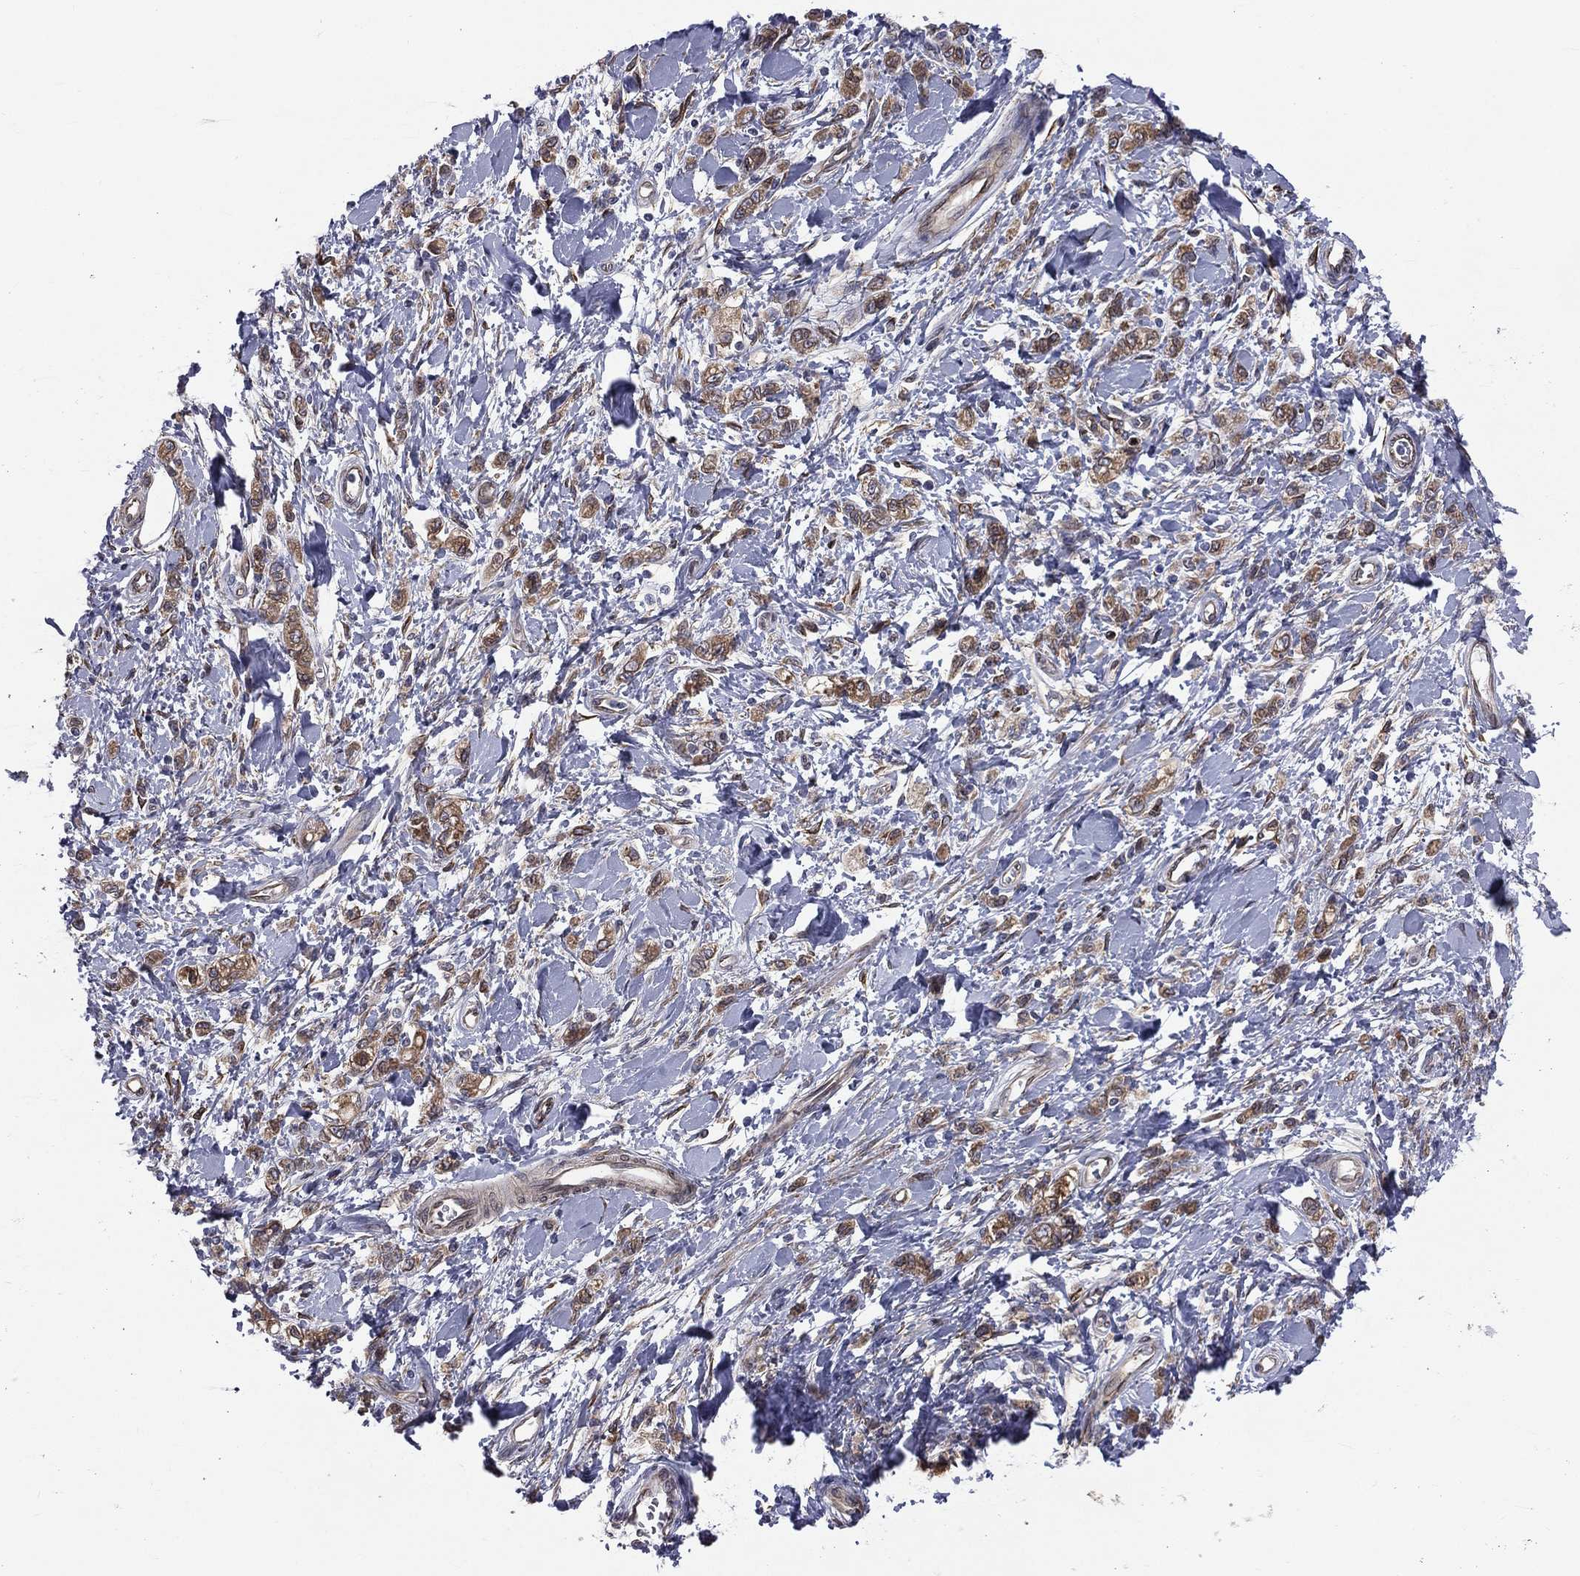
{"staining": {"intensity": "moderate", "quantity": ">75%", "location": "cytoplasmic/membranous"}, "tissue": "stomach cancer", "cell_type": "Tumor cells", "image_type": "cancer", "snomed": [{"axis": "morphology", "description": "Adenocarcinoma, NOS"}, {"axis": "topography", "description": "Stomach"}], "caption": "Immunohistochemical staining of human adenocarcinoma (stomach) shows moderate cytoplasmic/membranous protein staining in approximately >75% of tumor cells.", "gene": "PGRMC1", "patient": {"sex": "male", "age": 77}}